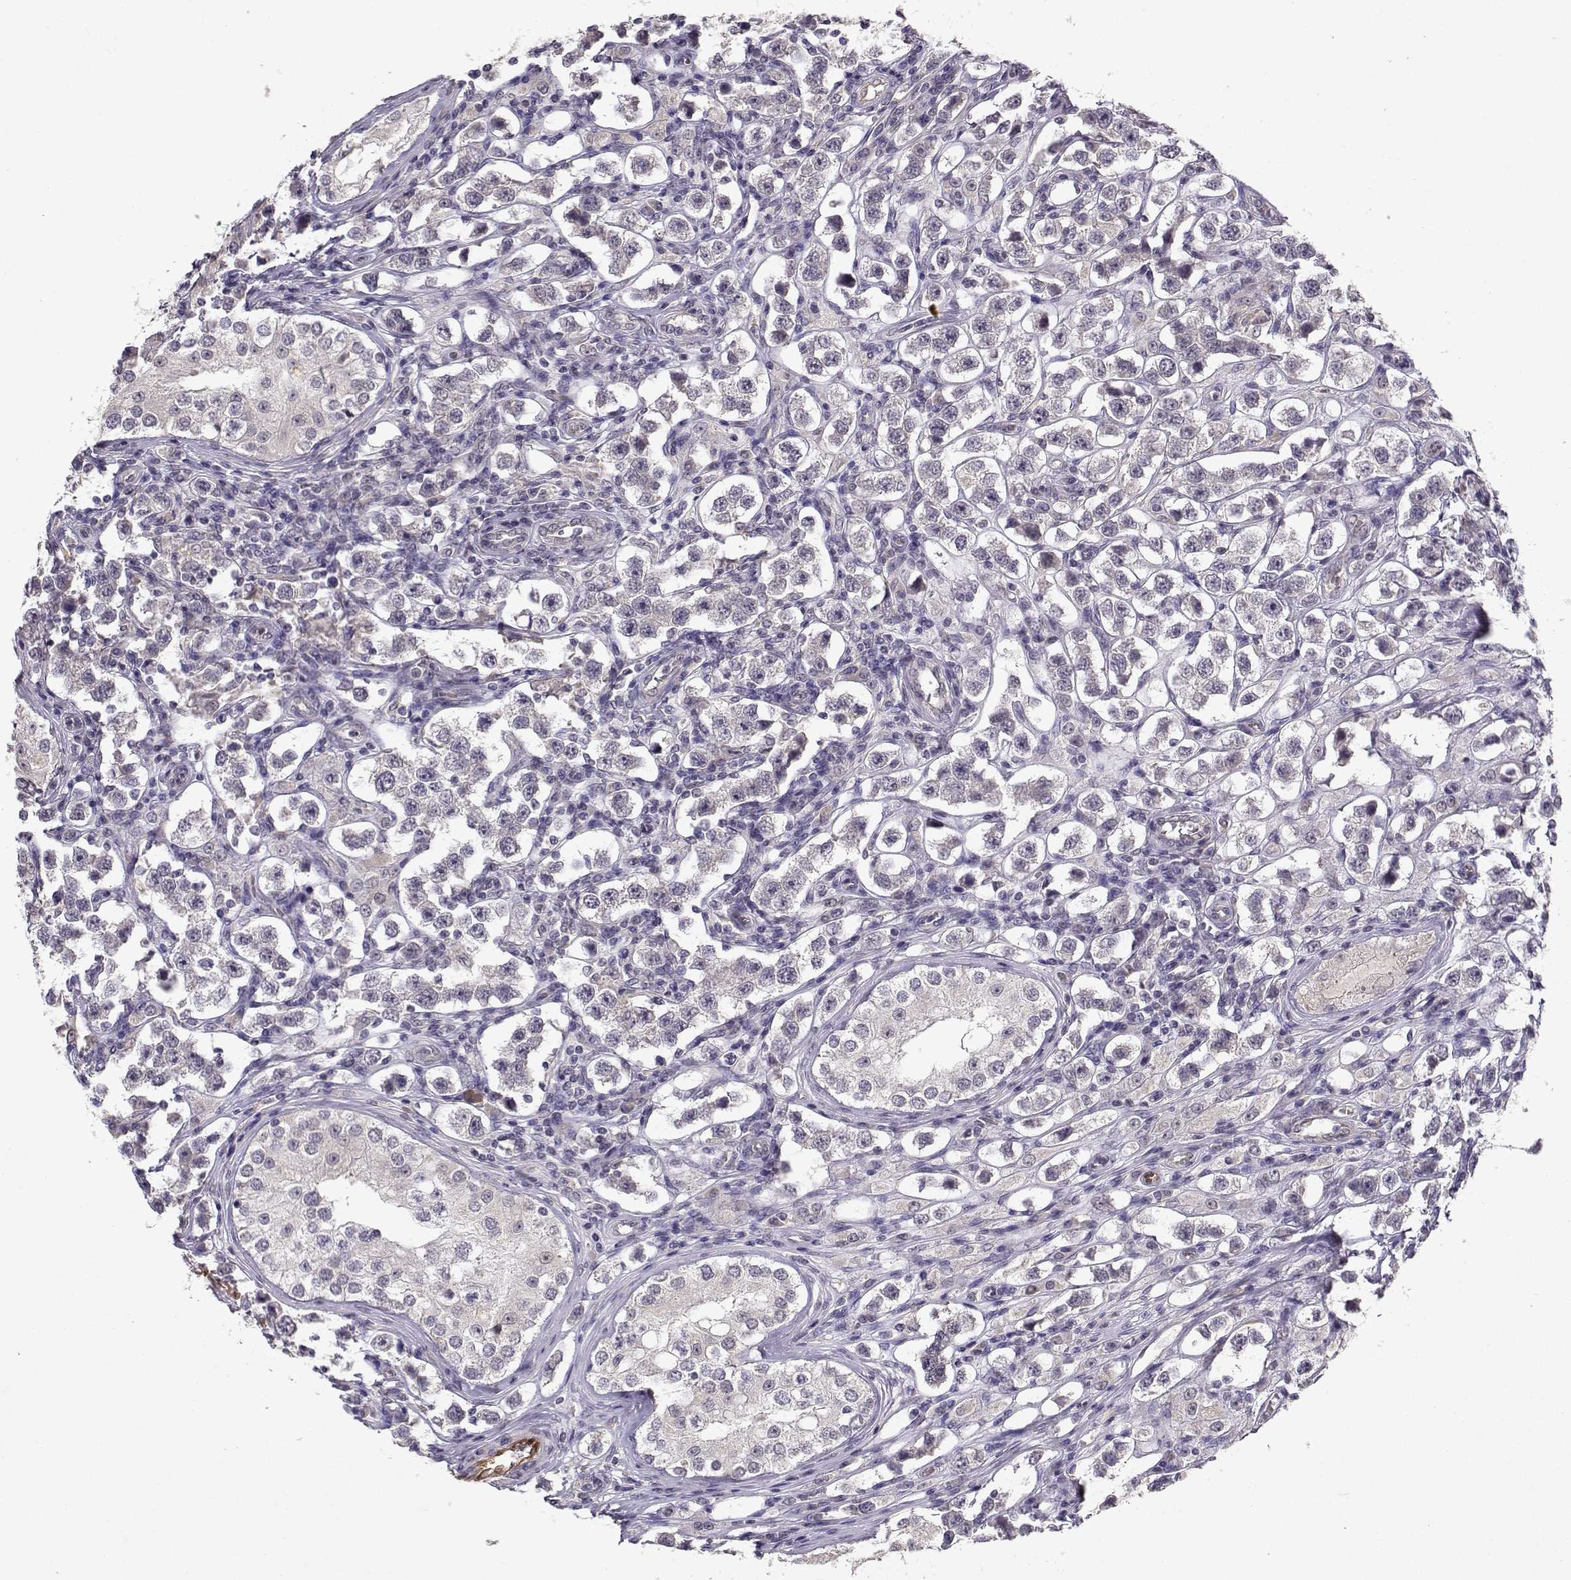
{"staining": {"intensity": "negative", "quantity": "none", "location": "none"}, "tissue": "testis cancer", "cell_type": "Tumor cells", "image_type": "cancer", "snomed": [{"axis": "morphology", "description": "Seminoma, NOS"}, {"axis": "topography", "description": "Testis"}], "caption": "Tumor cells are negative for brown protein staining in seminoma (testis).", "gene": "BMX", "patient": {"sex": "male", "age": 37}}